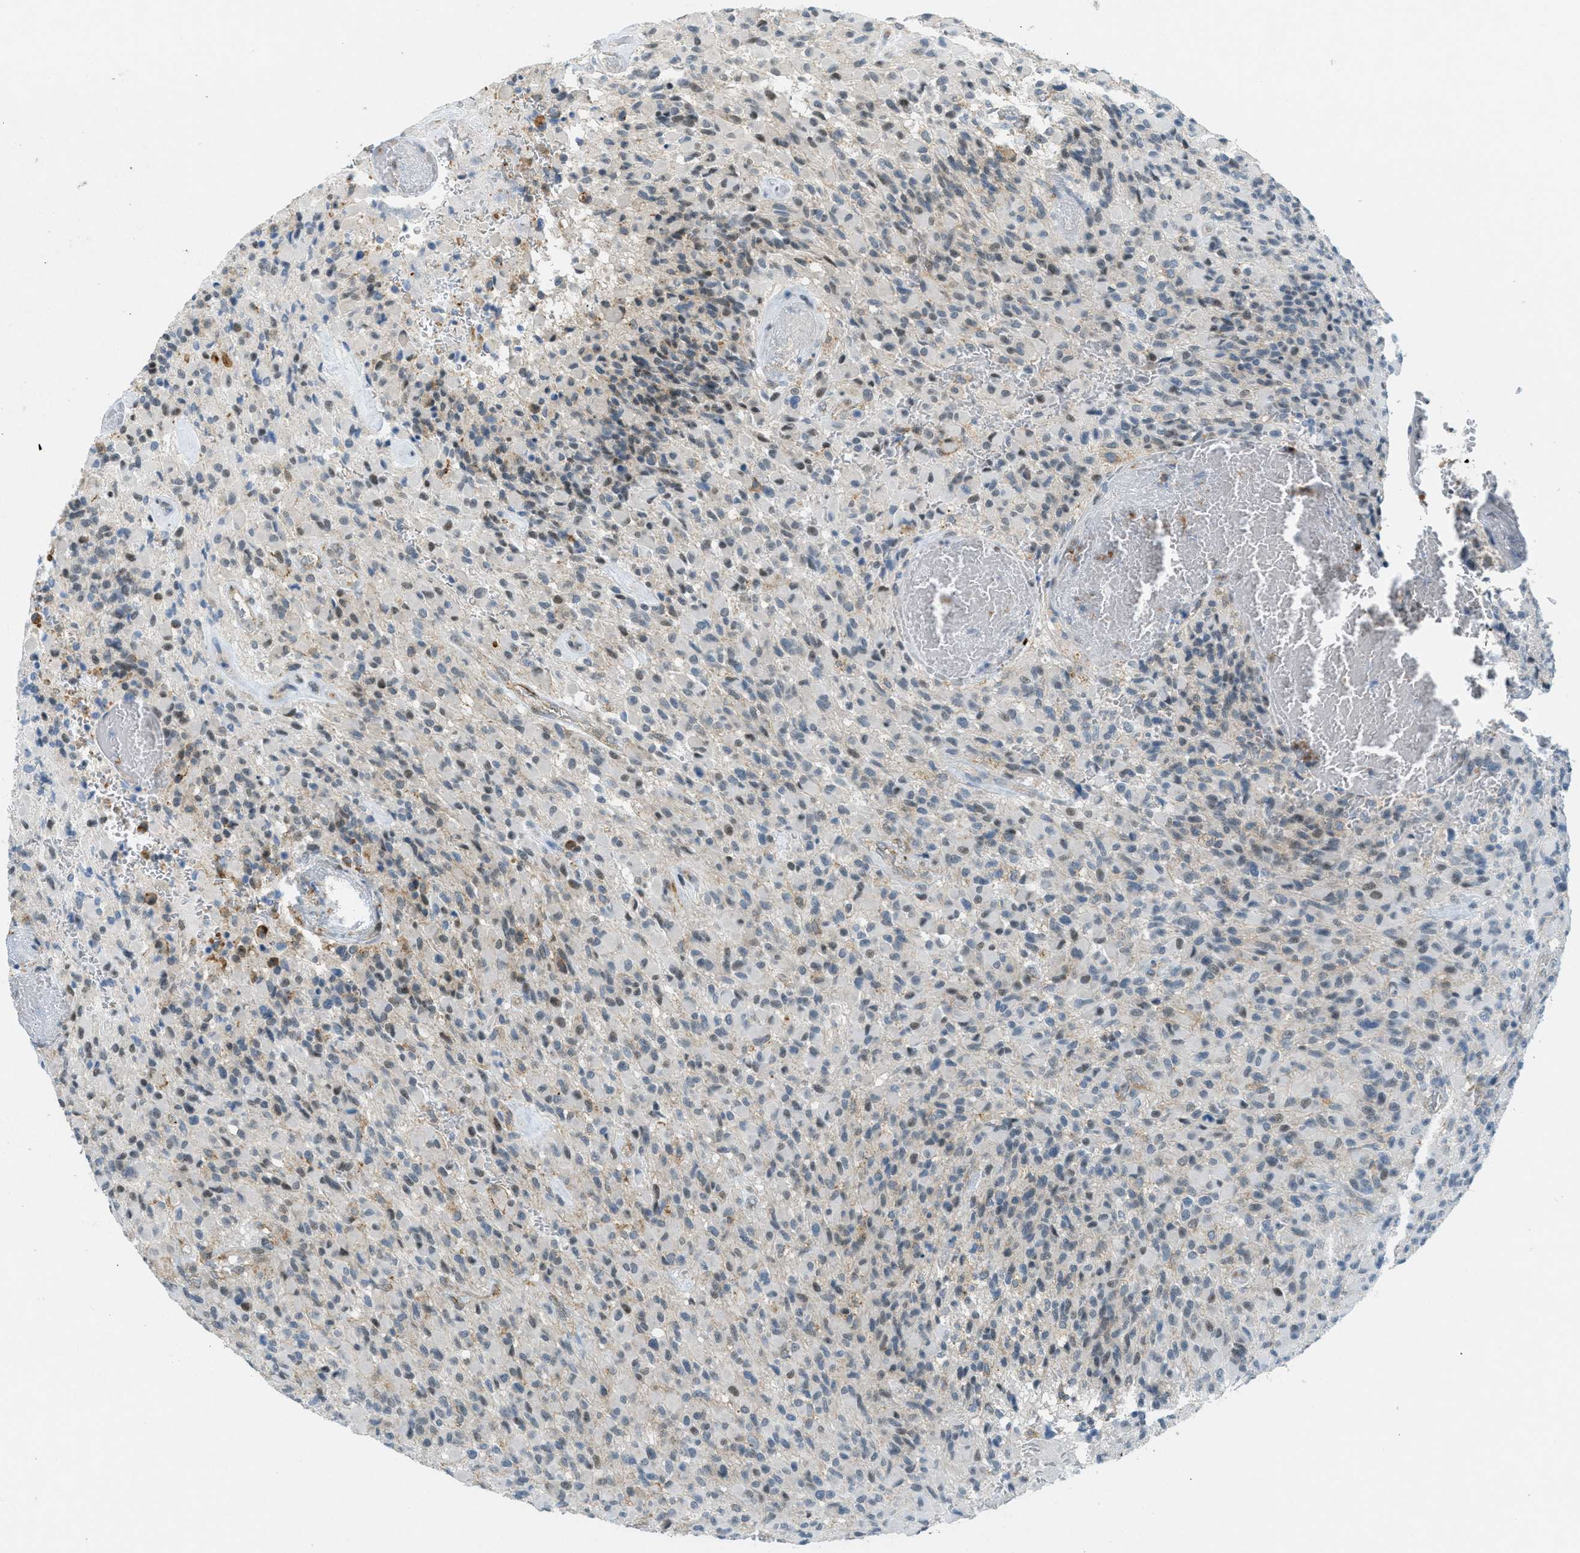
{"staining": {"intensity": "moderate", "quantity": "25%-75%", "location": "nuclear"}, "tissue": "glioma", "cell_type": "Tumor cells", "image_type": "cancer", "snomed": [{"axis": "morphology", "description": "Glioma, malignant, High grade"}, {"axis": "topography", "description": "Brain"}], "caption": "Brown immunohistochemical staining in malignant high-grade glioma displays moderate nuclear staining in approximately 25%-75% of tumor cells.", "gene": "FYN", "patient": {"sex": "male", "age": 71}}